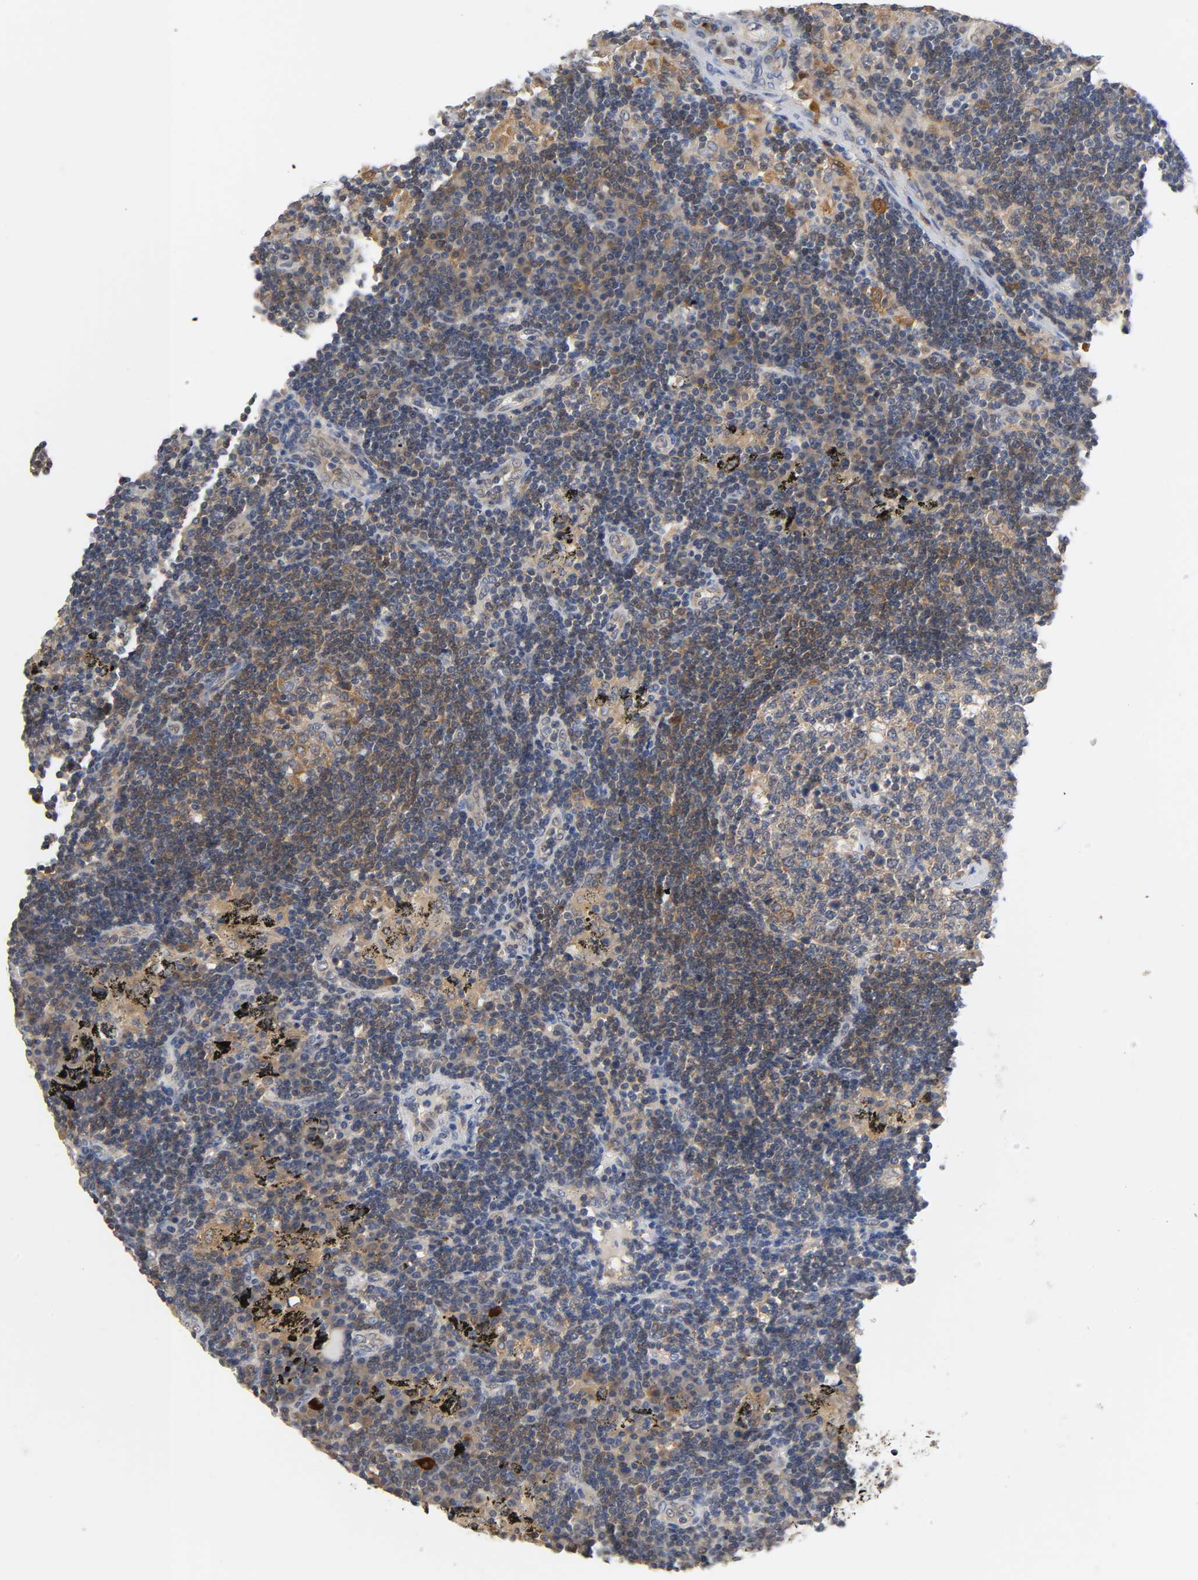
{"staining": {"intensity": "weak", "quantity": ">75%", "location": "cytoplasmic/membranous"}, "tissue": "lymph node", "cell_type": "Germinal center cells", "image_type": "normal", "snomed": [{"axis": "morphology", "description": "Normal tissue, NOS"}, {"axis": "morphology", "description": "Squamous cell carcinoma, metastatic, NOS"}, {"axis": "topography", "description": "Lymph node"}], "caption": "This photomicrograph shows immunohistochemistry (IHC) staining of normal lymph node, with low weak cytoplasmic/membranous expression in approximately >75% of germinal center cells.", "gene": "FYN", "patient": {"sex": "female", "age": 53}}